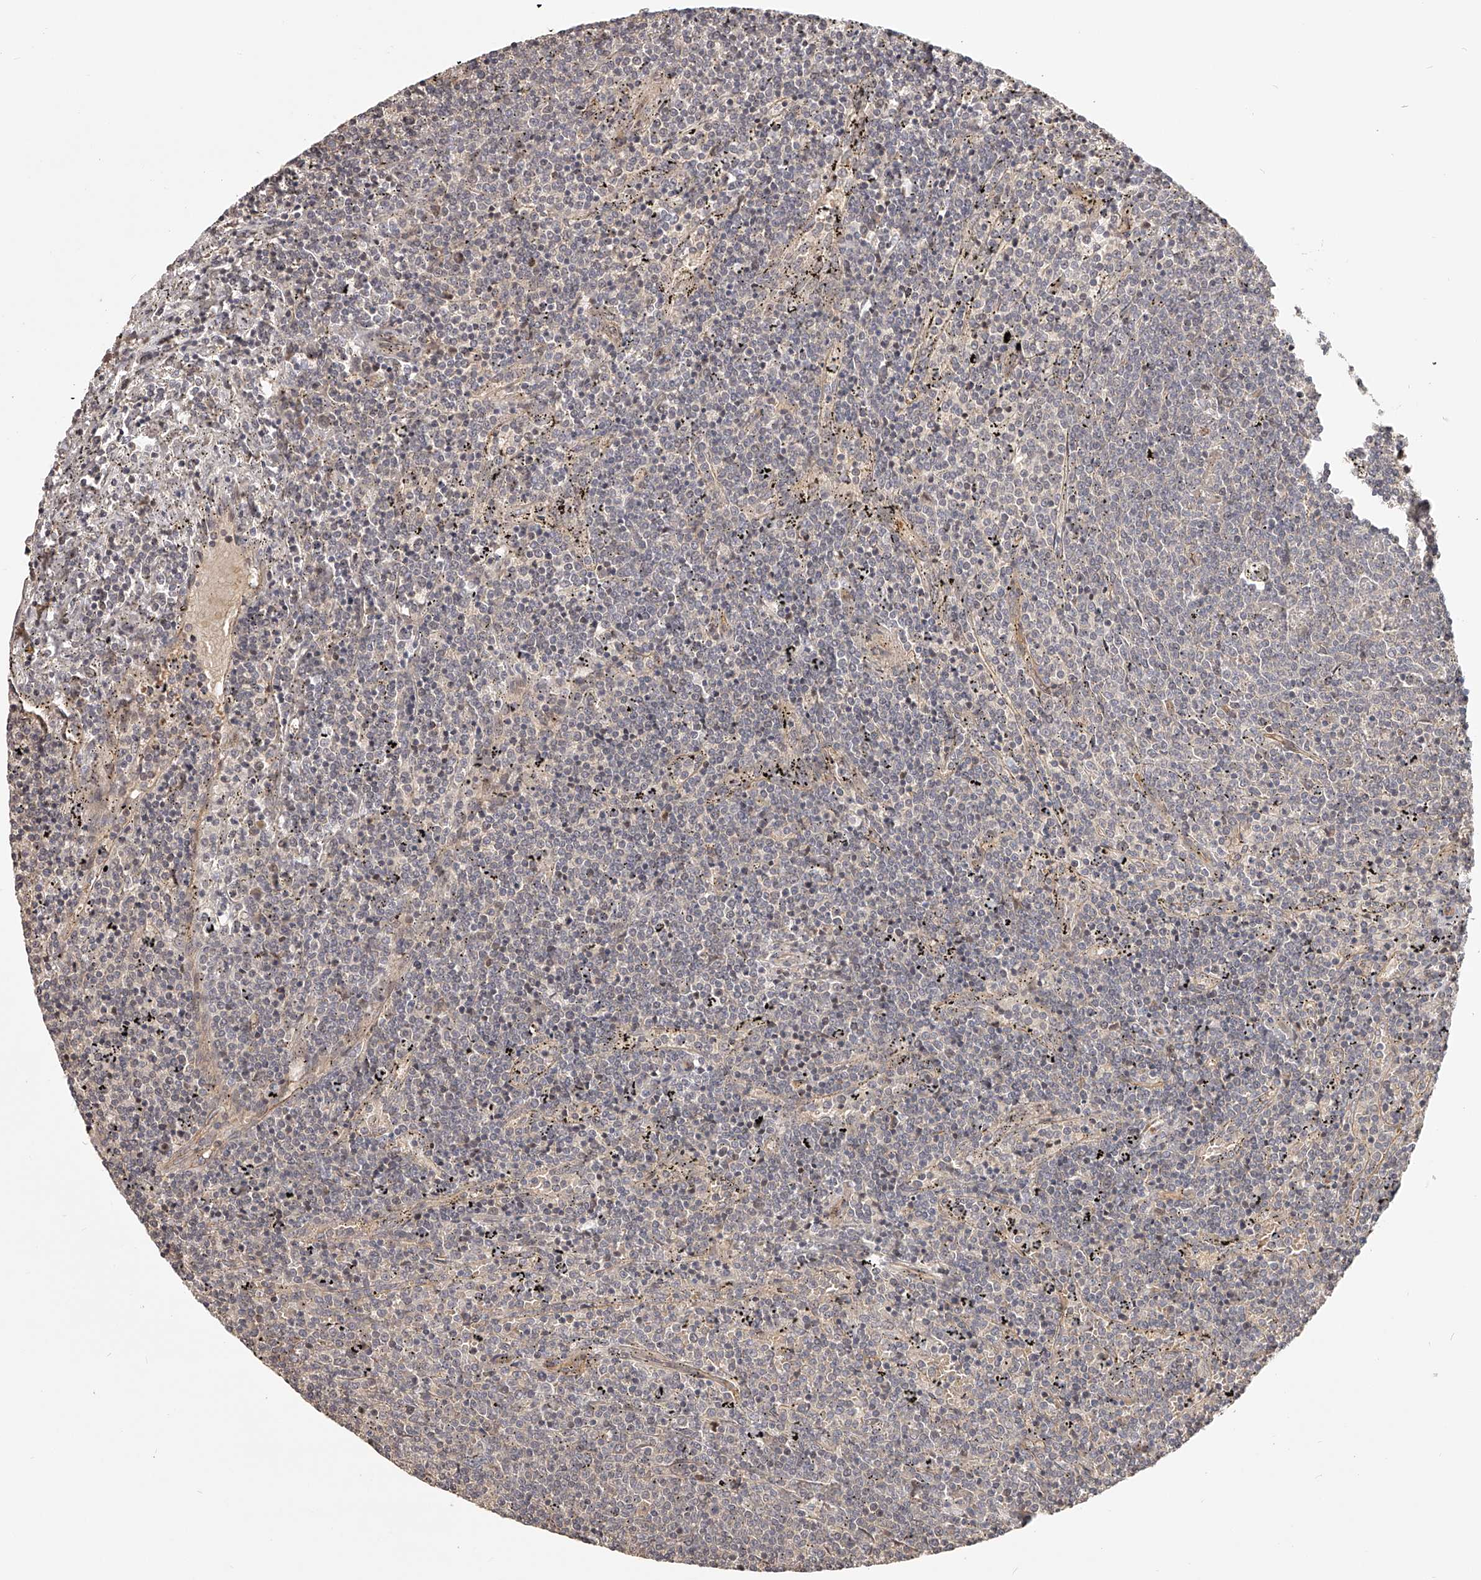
{"staining": {"intensity": "negative", "quantity": "none", "location": "none"}, "tissue": "lymphoma", "cell_type": "Tumor cells", "image_type": "cancer", "snomed": [{"axis": "morphology", "description": "Malignant lymphoma, non-Hodgkin's type, Low grade"}, {"axis": "topography", "description": "Spleen"}], "caption": "High power microscopy photomicrograph of an immunohistochemistry image of malignant lymphoma, non-Hodgkin's type (low-grade), revealing no significant staining in tumor cells.", "gene": "ZNF582", "patient": {"sex": "female", "age": 50}}